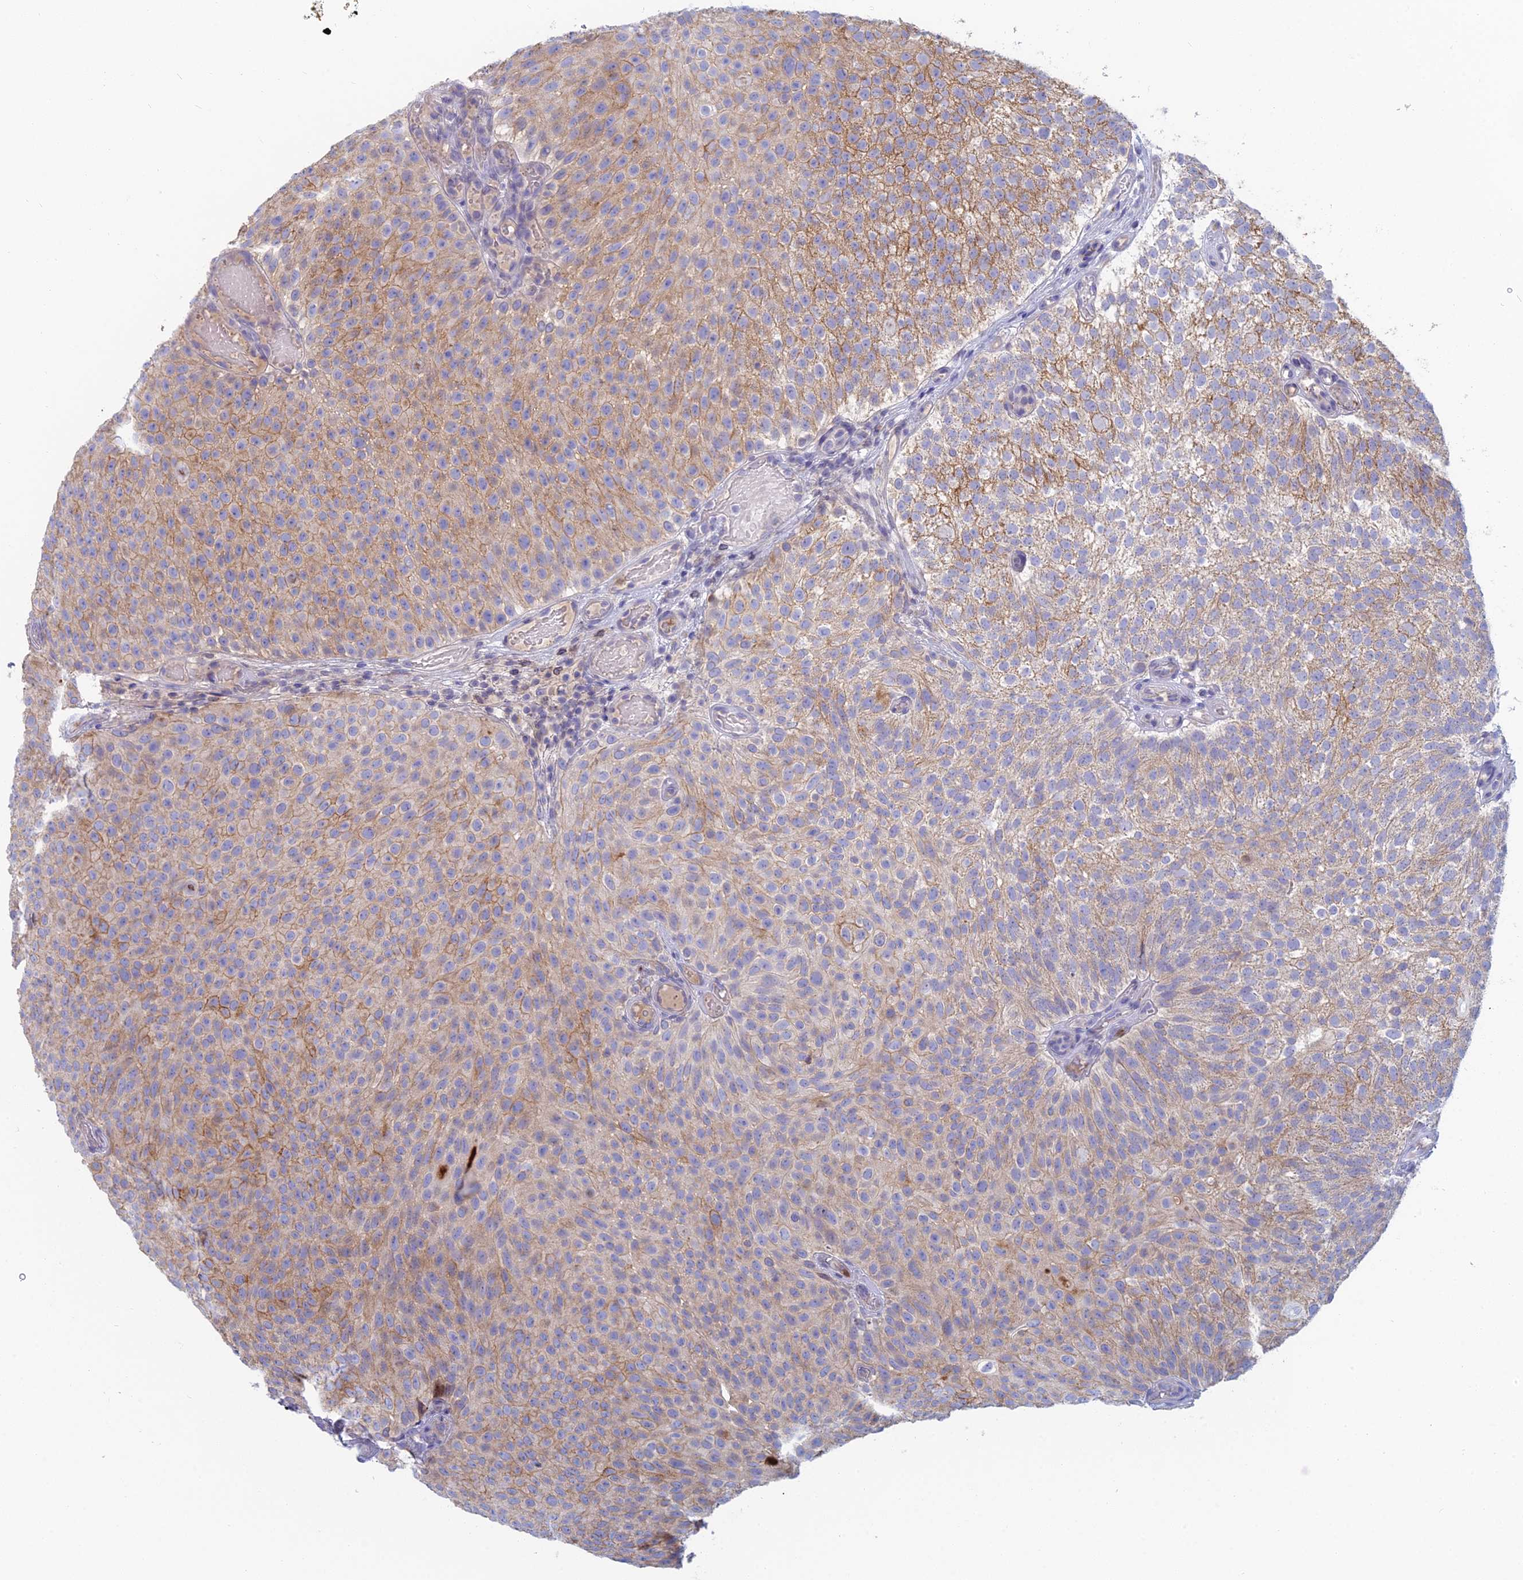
{"staining": {"intensity": "moderate", "quantity": "25%-75%", "location": "cytoplasmic/membranous"}, "tissue": "urothelial cancer", "cell_type": "Tumor cells", "image_type": "cancer", "snomed": [{"axis": "morphology", "description": "Urothelial carcinoma, Low grade"}, {"axis": "topography", "description": "Urinary bladder"}], "caption": "A micrograph showing moderate cytoplasmic/membranous expression in approximately 25%-75% of tumor cells in urothelial cancer, as visualized by brown immunohistochemical staining.", "gene": "IFTAP", "patient": {"sex": "male", "age": 78}}